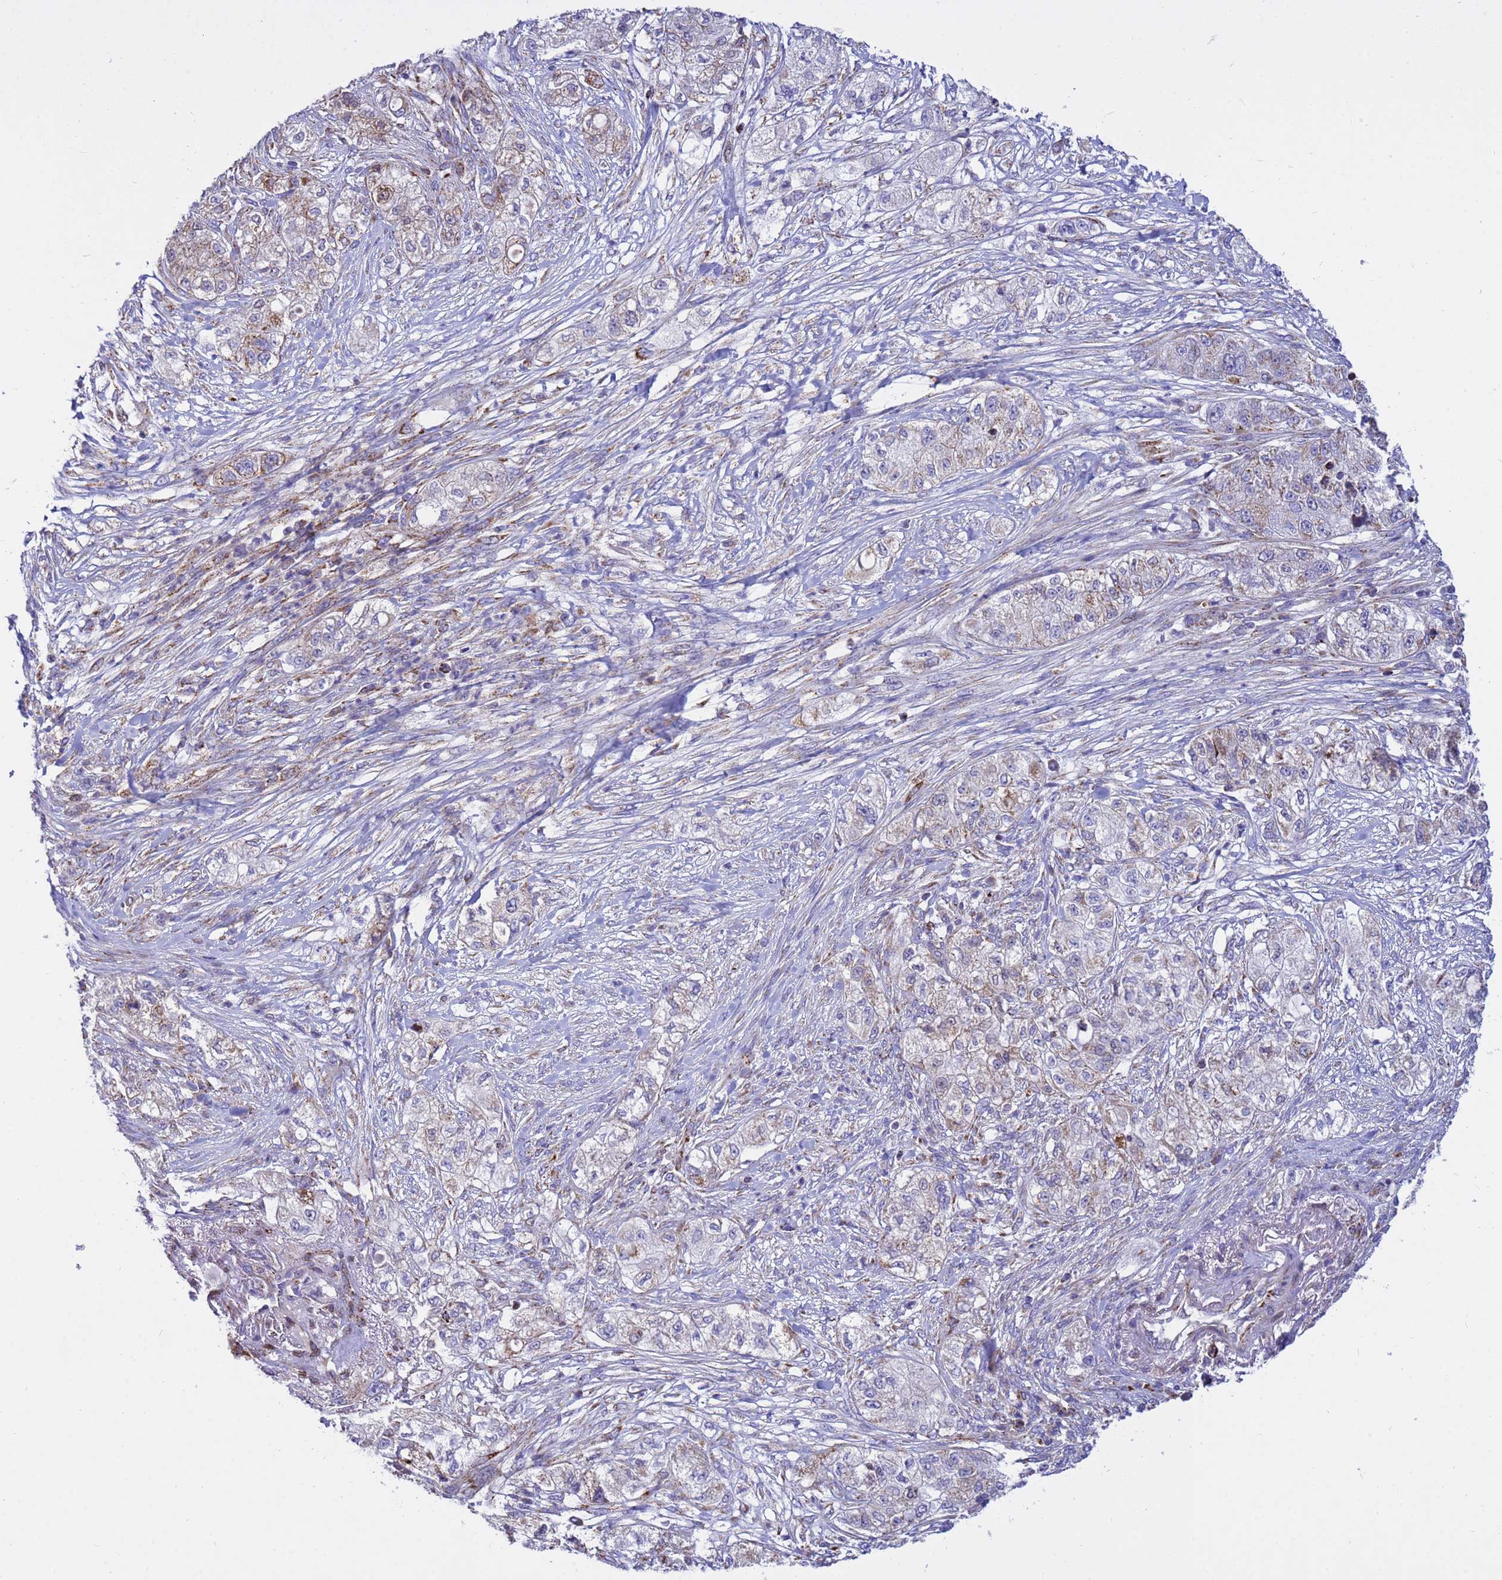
{"staining": {"intensity": "moderate", "quantity": "<25%", "location": "cytoplasmic/membranous"}, "tissue": "pancreatic cancer", "cell_type": "Tumor cells", "image_type": "cancer", "snomed": [{"axis": "morphology", "description": "Adenocarcinoma, NOS"}, {"axis": "topography", "description": "Pancreas"}], "caption": "Moderate cytoplasmic/membranous protein staining is seen in about <25% of tumor cells in pancreatic cancer. Nuclei are stained in blue.", "gene": "TUBGCP3", "patient": {"sex": "female", "age": 78}}